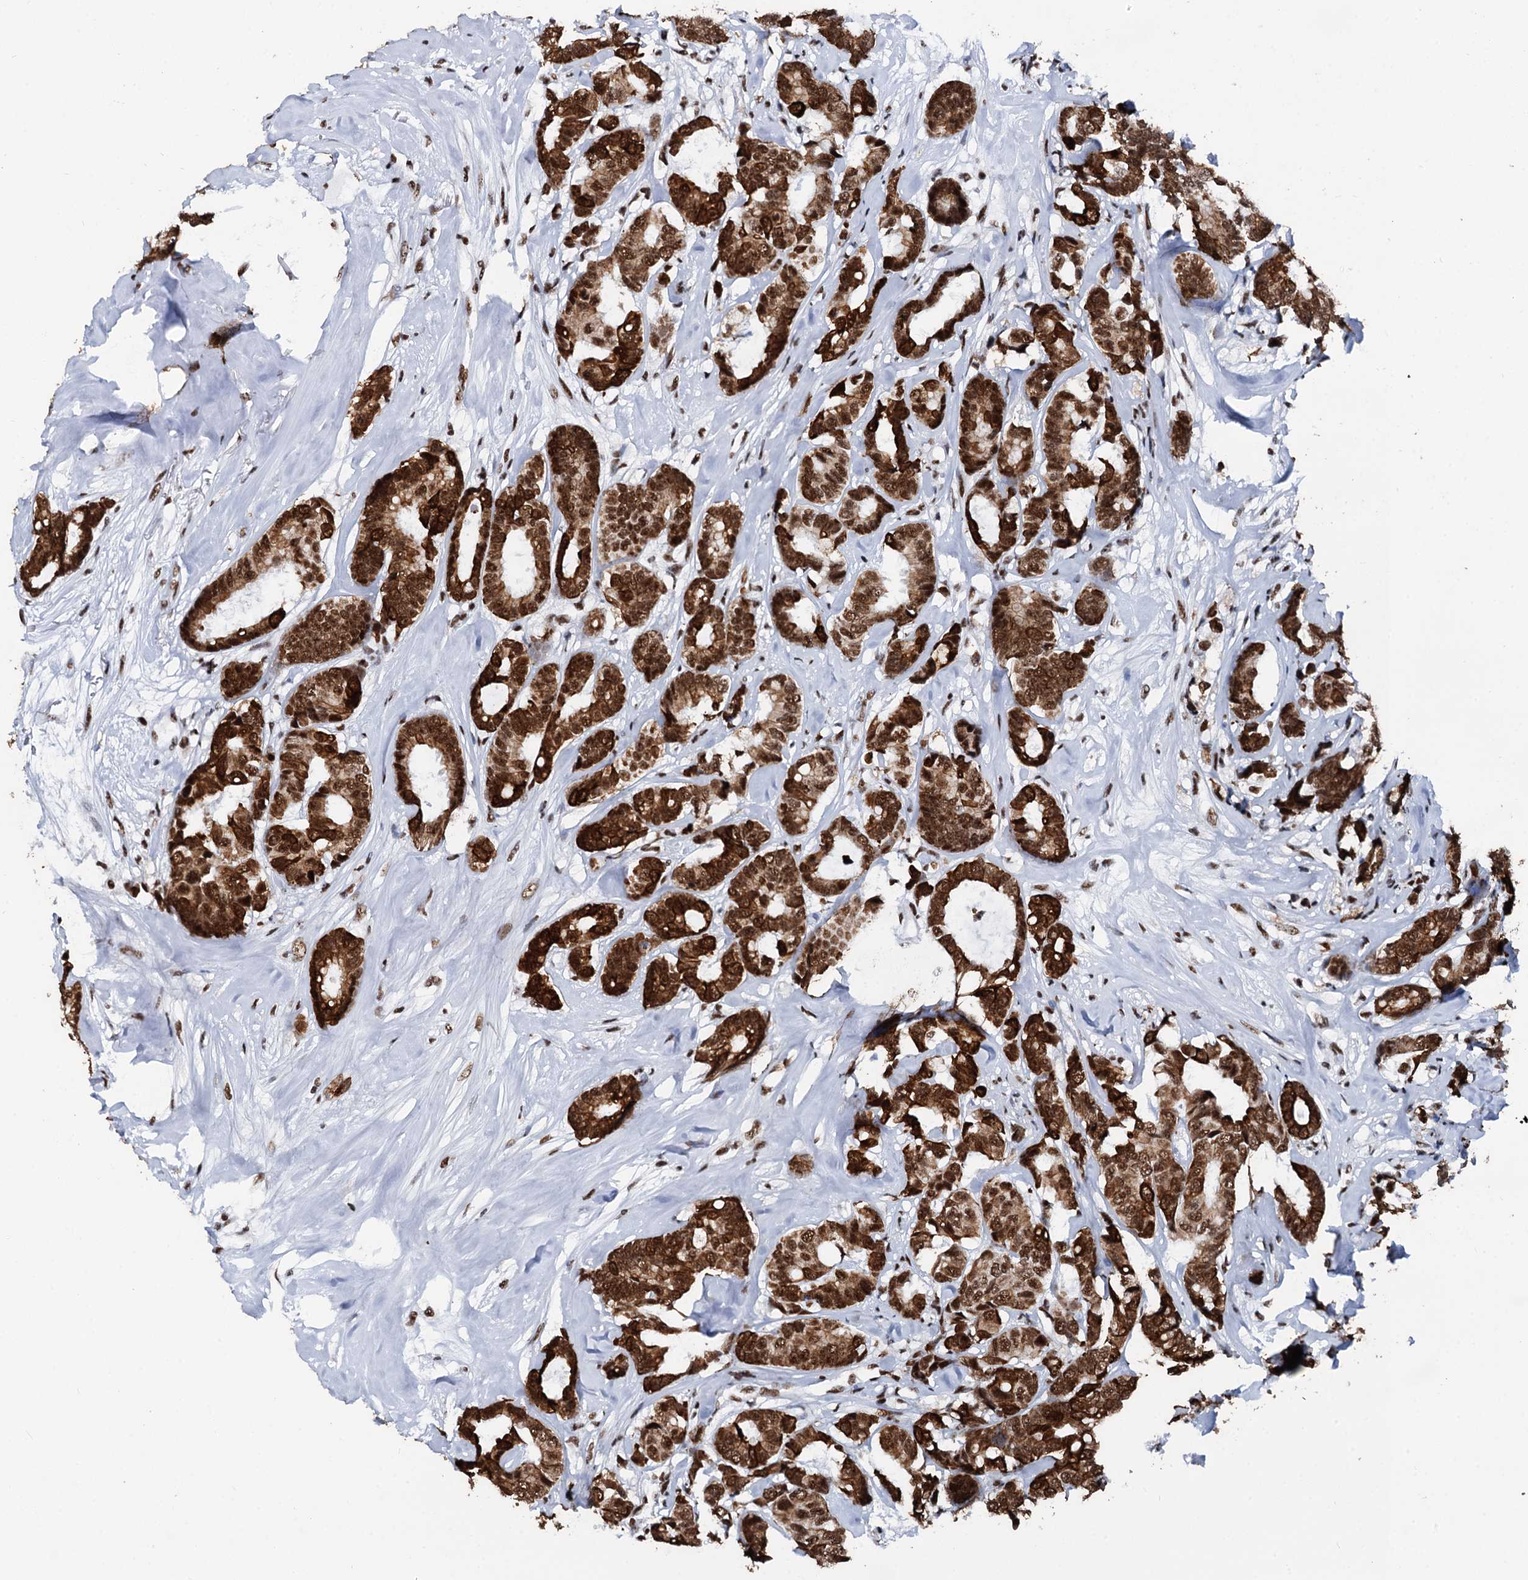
{"staining": {"intensity": "strong", "quantity": ">75%", "location": "cytoplasmic/membranous,nuclear"}, "tissue": "breast cancer", "cell_type": "Tumor cells", "image_type": "cancer", "snomed": [{"axis": "morphology", "description": "Duct carcinoma"}, {"axis": "topography", "description": "Breast"}], "caption": "Immunohistochemistry (IHC) (DAB (3,3'-diaminobenzidine)) staining of breast cancer (invasive ductal carcinoma) exhibits strong cytoplasmic/membranous and nuclear protein staining in about >75% of tumor cells.", "gene": "DDX23", "patient": {"sex": "female", "age": 87}}